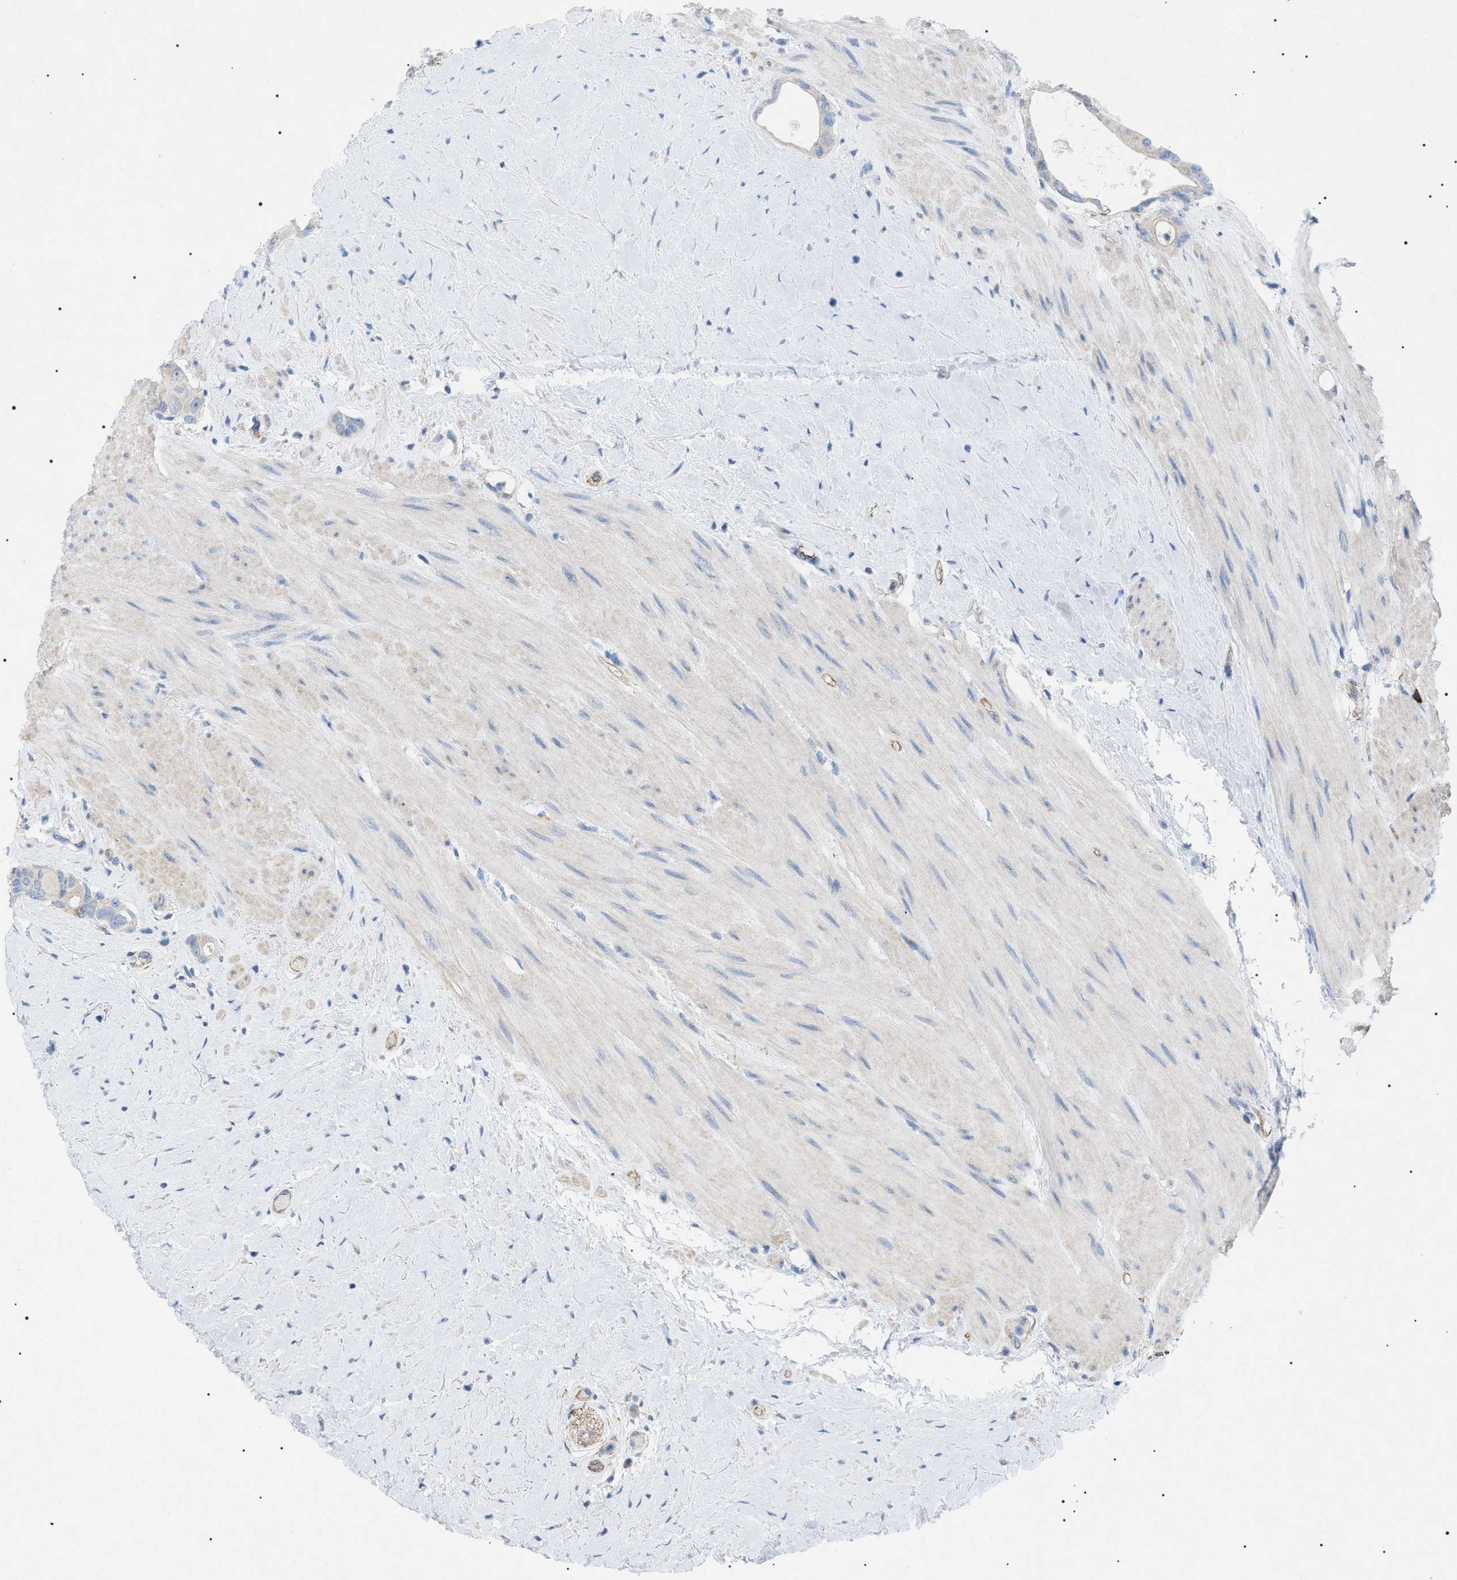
{"staining": {"intensity": "negative", "quantity": "none", "location": "none"}, "tissue": "colorectal cancer", "cell_type": "Tumor cells", "image_type": "cancer", "snomed": [{"axis": "morphology", "description": "Adenocarcinoma, NOS"}, {"axis": "topography", "description": "Rectum"}], "caption": "The photomicrograph exhibits no staining of tumor cells in colorectal cancer.", "gene": "ADAMTS1", "patient": {"sex": "male", "age": 51}}